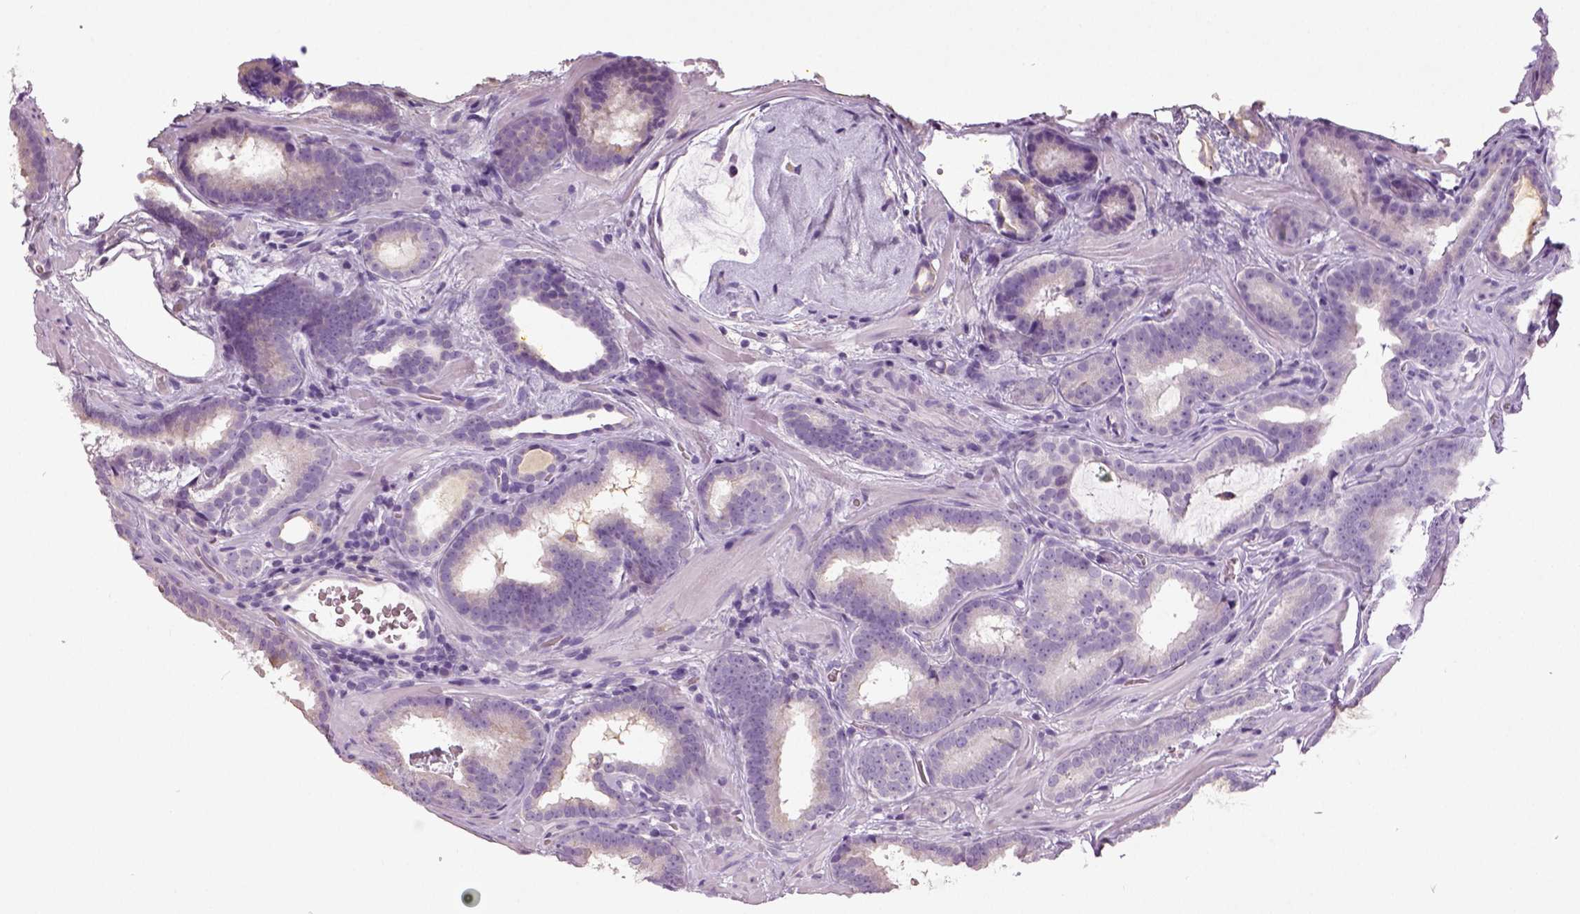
{"staining": {"intensity": "negative", "quantity": "none", "location": "none"}, "tissue": "prostate cancer", "cell_type": "Tumor cells", "image_type": "cancer", "snomed": [{"axis": "morphology", "description": "Adenocarcinoma, Low grade"}, {"axis": "topography", "description": "Prostate"}], "caption": "High magnification brightfield microscopy of low-grade adenocarcinoma (prostate) stained with DAB (3,3'-diaminobenzidine) (brown) and counterstained with hematoxylin (blue): tumor cells show no significant expression.", "gene": "NECAB2", "patient": {"sex": "male", "age": 63}}